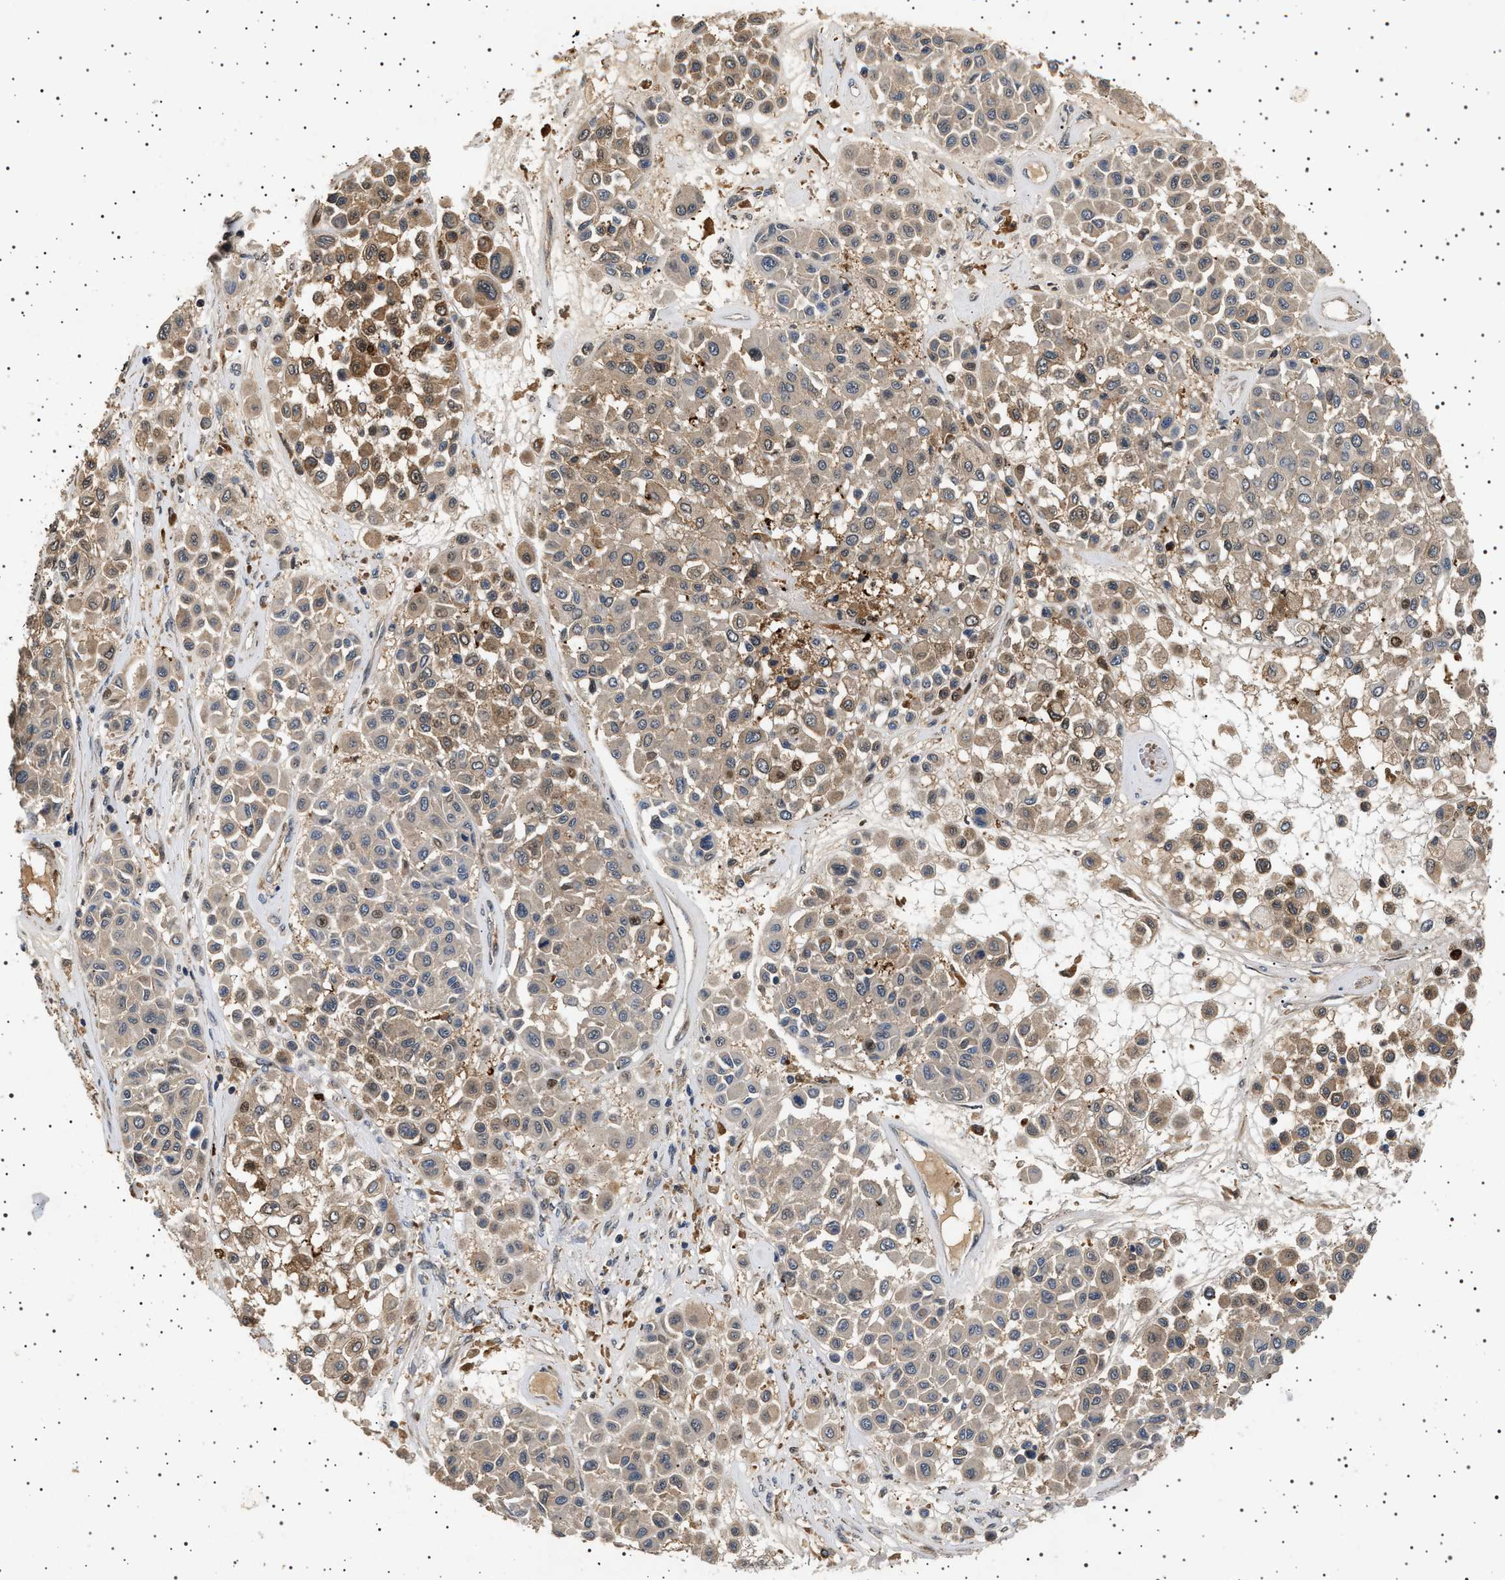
{"staining": {"intensity": "weak", "quantity": ">75%", "location": "cytoplasmic/membranous"}, "tissue": "melanoma", "cell_type": "Tumor cells", "image_type": "cancer", "snomed": [{"axis": "morphology", "description": "Malignant melanoma, Metastatic site"}, {"axis": "topography", "description": "Soft tissue"}], "caption": "Malignant melanoma (metastatic site) tissue reveals weak cytoplasmic/membranous expression in about >75% of tumor cells", "gene": "GUCY1B1", "patient": {"sex": "male", "age": 41}}